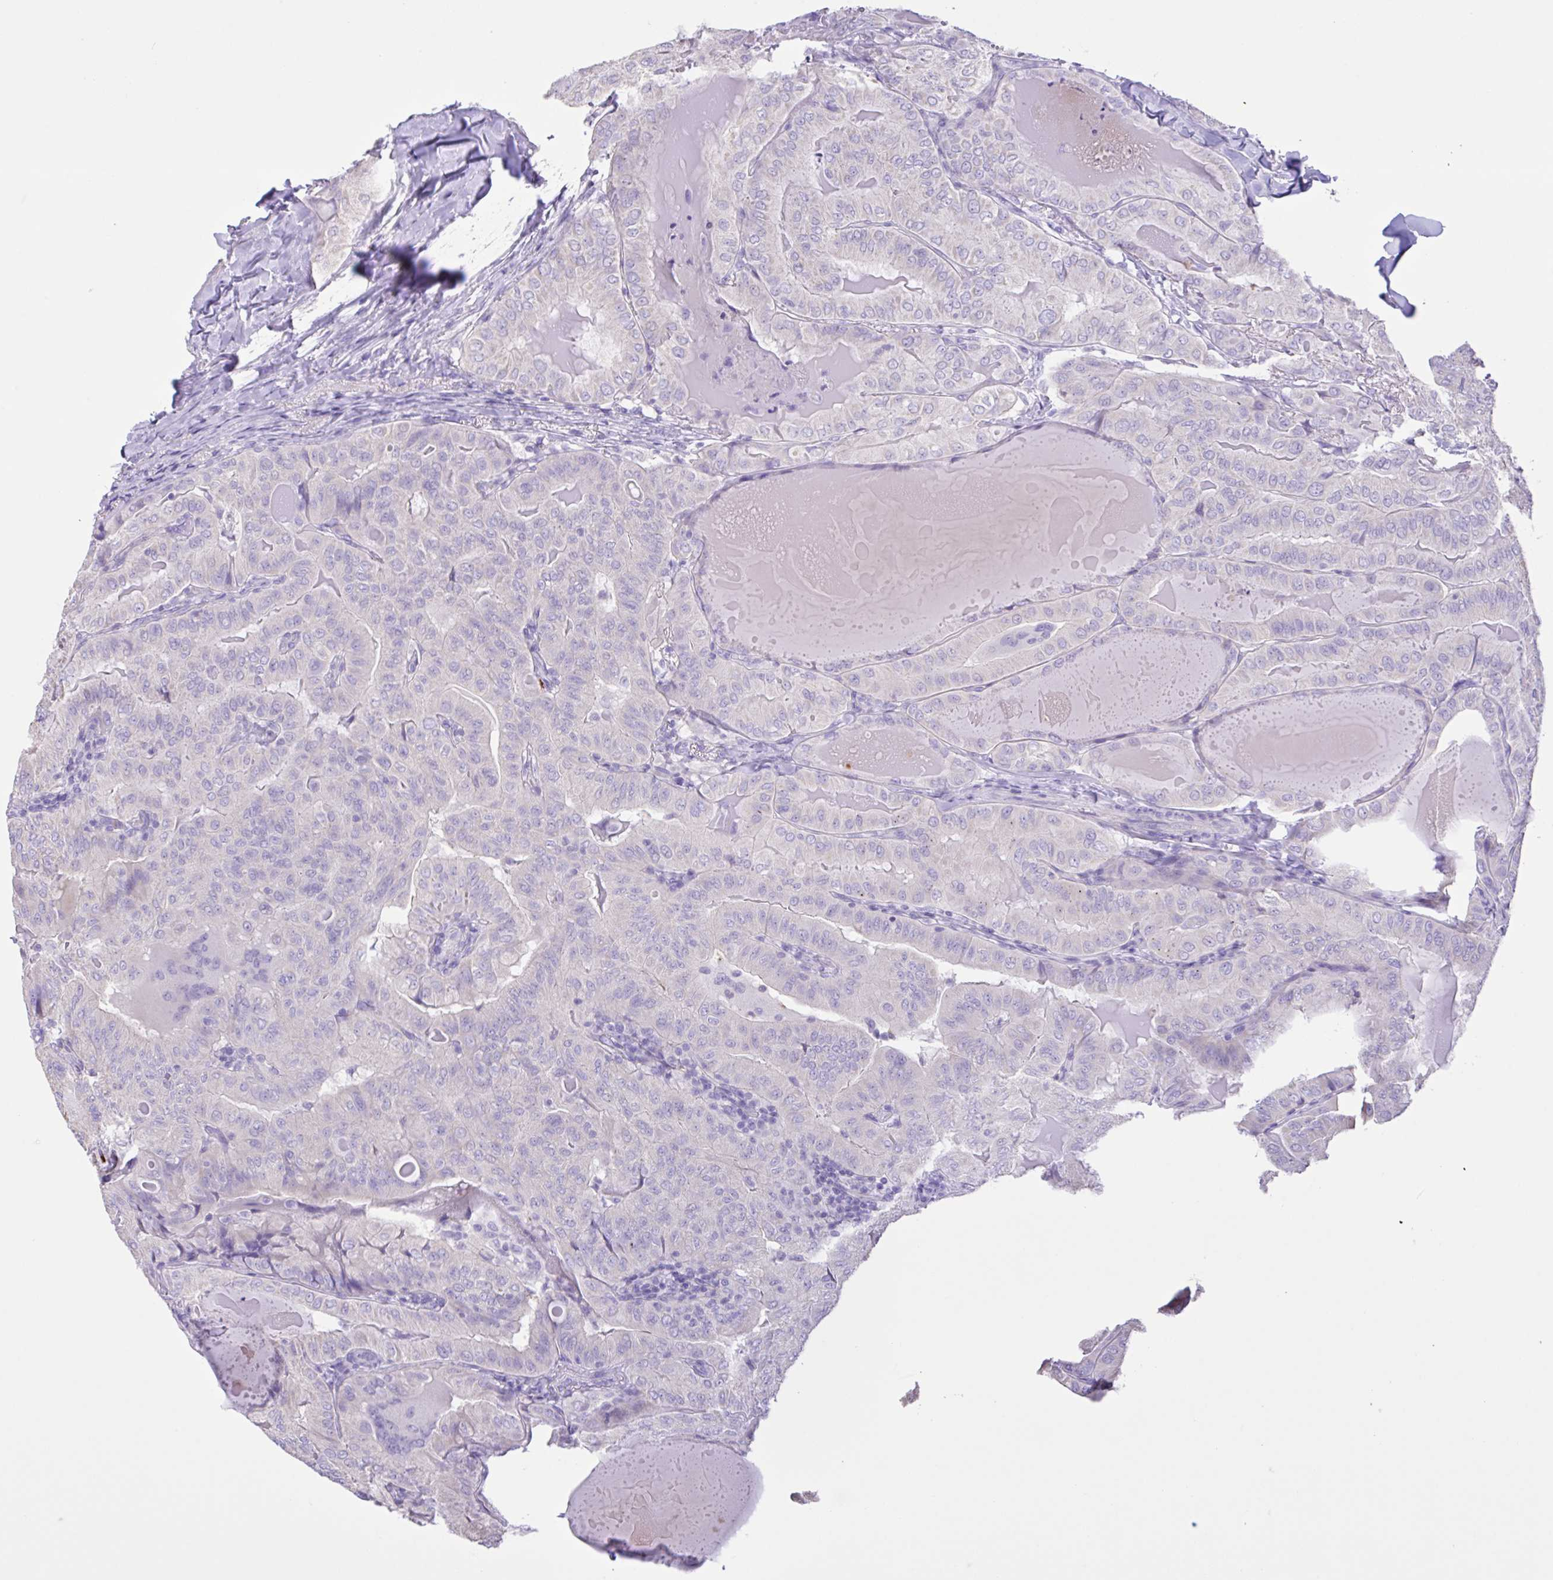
{"staining": {"intensity": "negative", "quantity": "none", "location": "none"}, "tissue": "thyroid cancer", "cell_type": "Tumor cells", "image_type": "cancer", "snomed": [{"axis": "morphology", "description": "Papillary adenocarcinoma, NOS"}, {"axis": "topography", "description": "Thyroid gland"}], "caption": "Immunohistochemistry of human thyroid cancer (papillary adenocarcinoma) exhibits no expression in tumor cells. Brightfield microscopy of immunohistochemistry stained with DAB (brown) and hematoxylin (blue), captured at high magnification.", "gene": "CST11", "patient": {"sex": "female", "age": 68}}